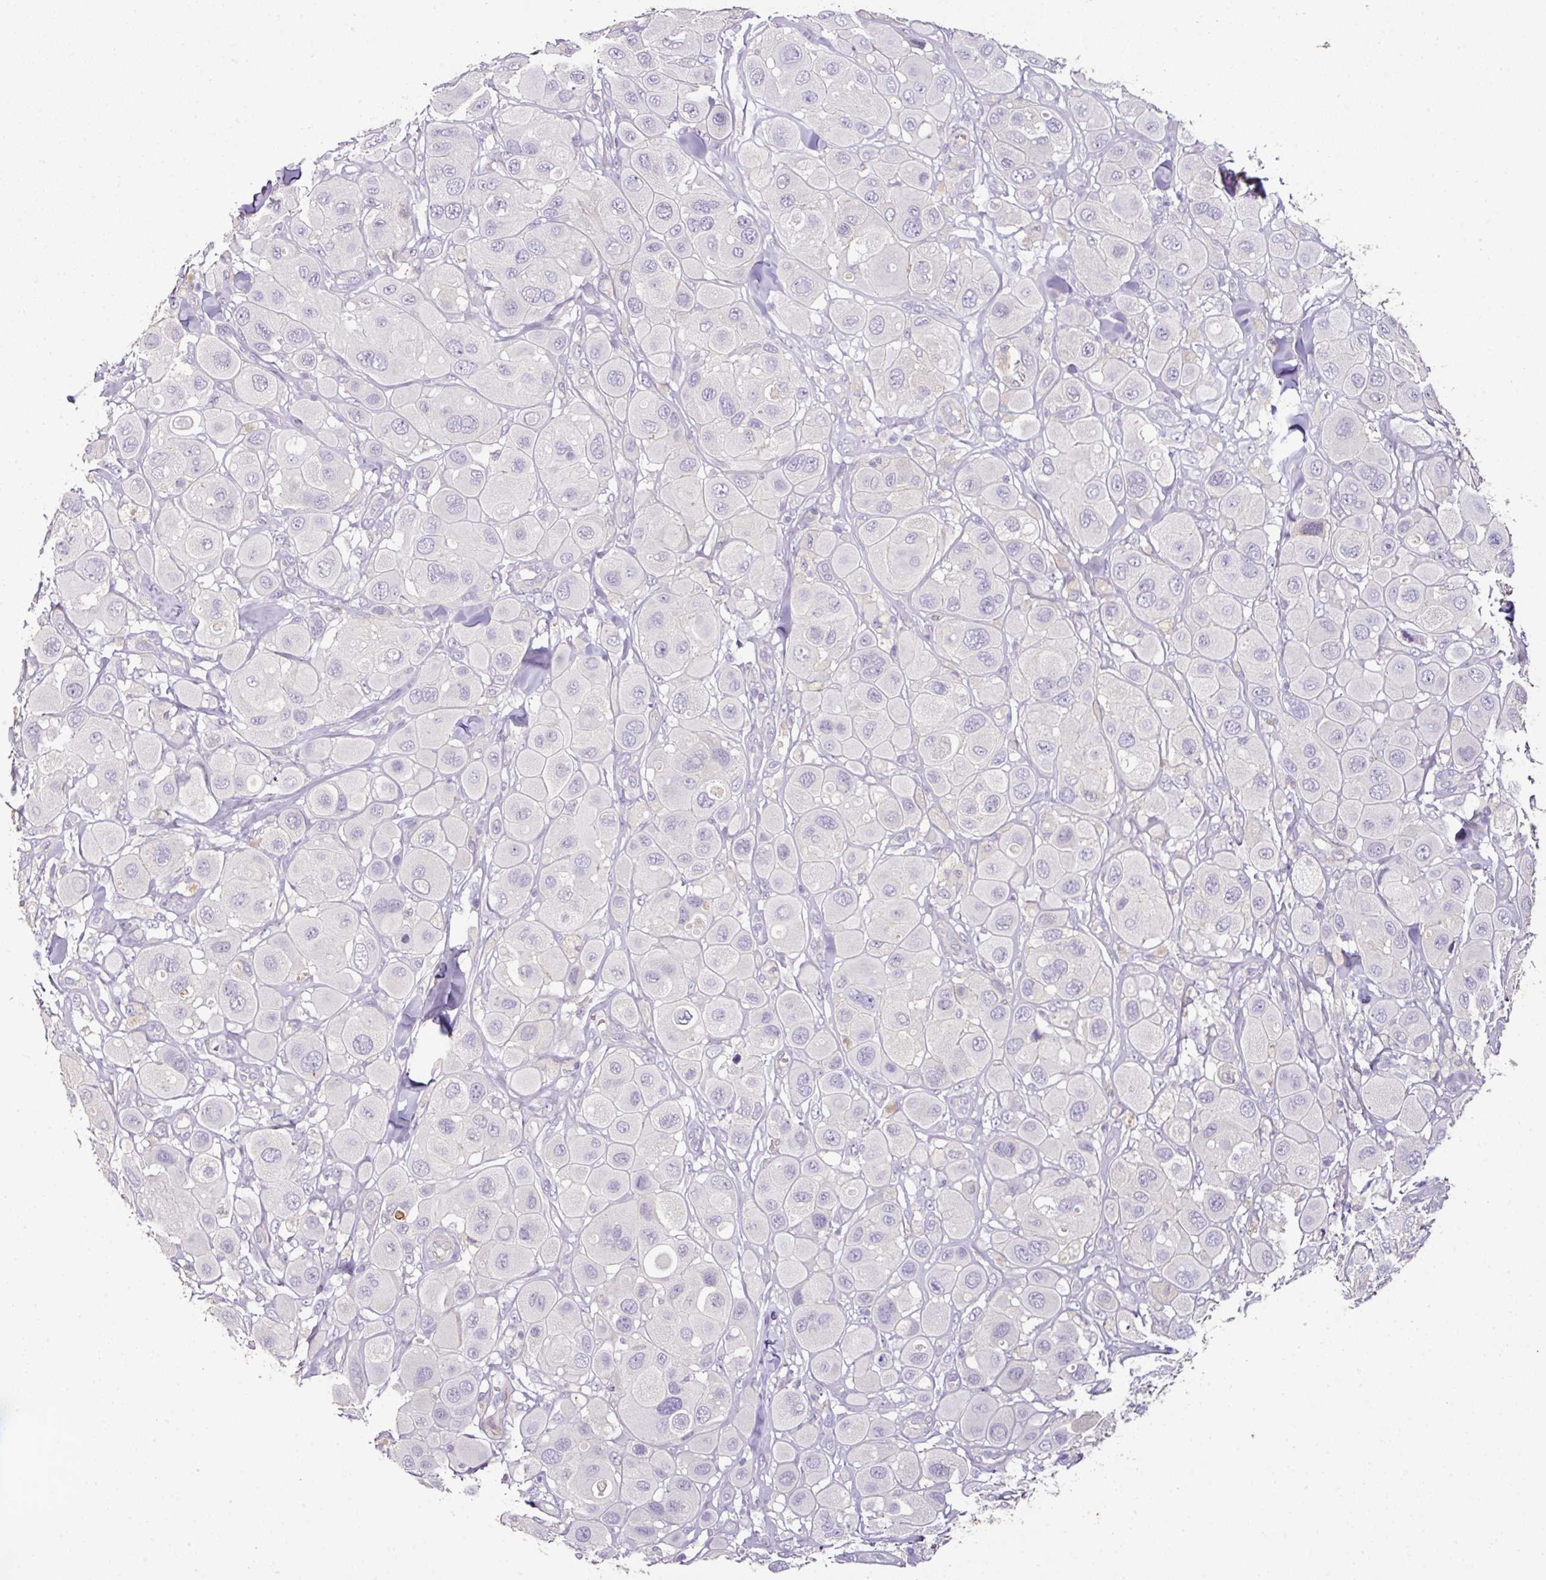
{"staining": {"intensity": "negative", "quantity": "none", "location": "none"}, "tissue": "melanoma", "cell_type": "Tumor cells", "image_type": "cancer", "snomed": [{"axis": "morphology", "description": "Malignant melanoma, Metastatic site"}, {"axis": "topography", "description": "Skin"}], "caption": "This is an immunohistochemistry (IHC) image of malignant melanoma (metastatic site). There is no expression in tumor cells.", "gene": "AGR3", "patient": {"sex": "male", "age": 41}}